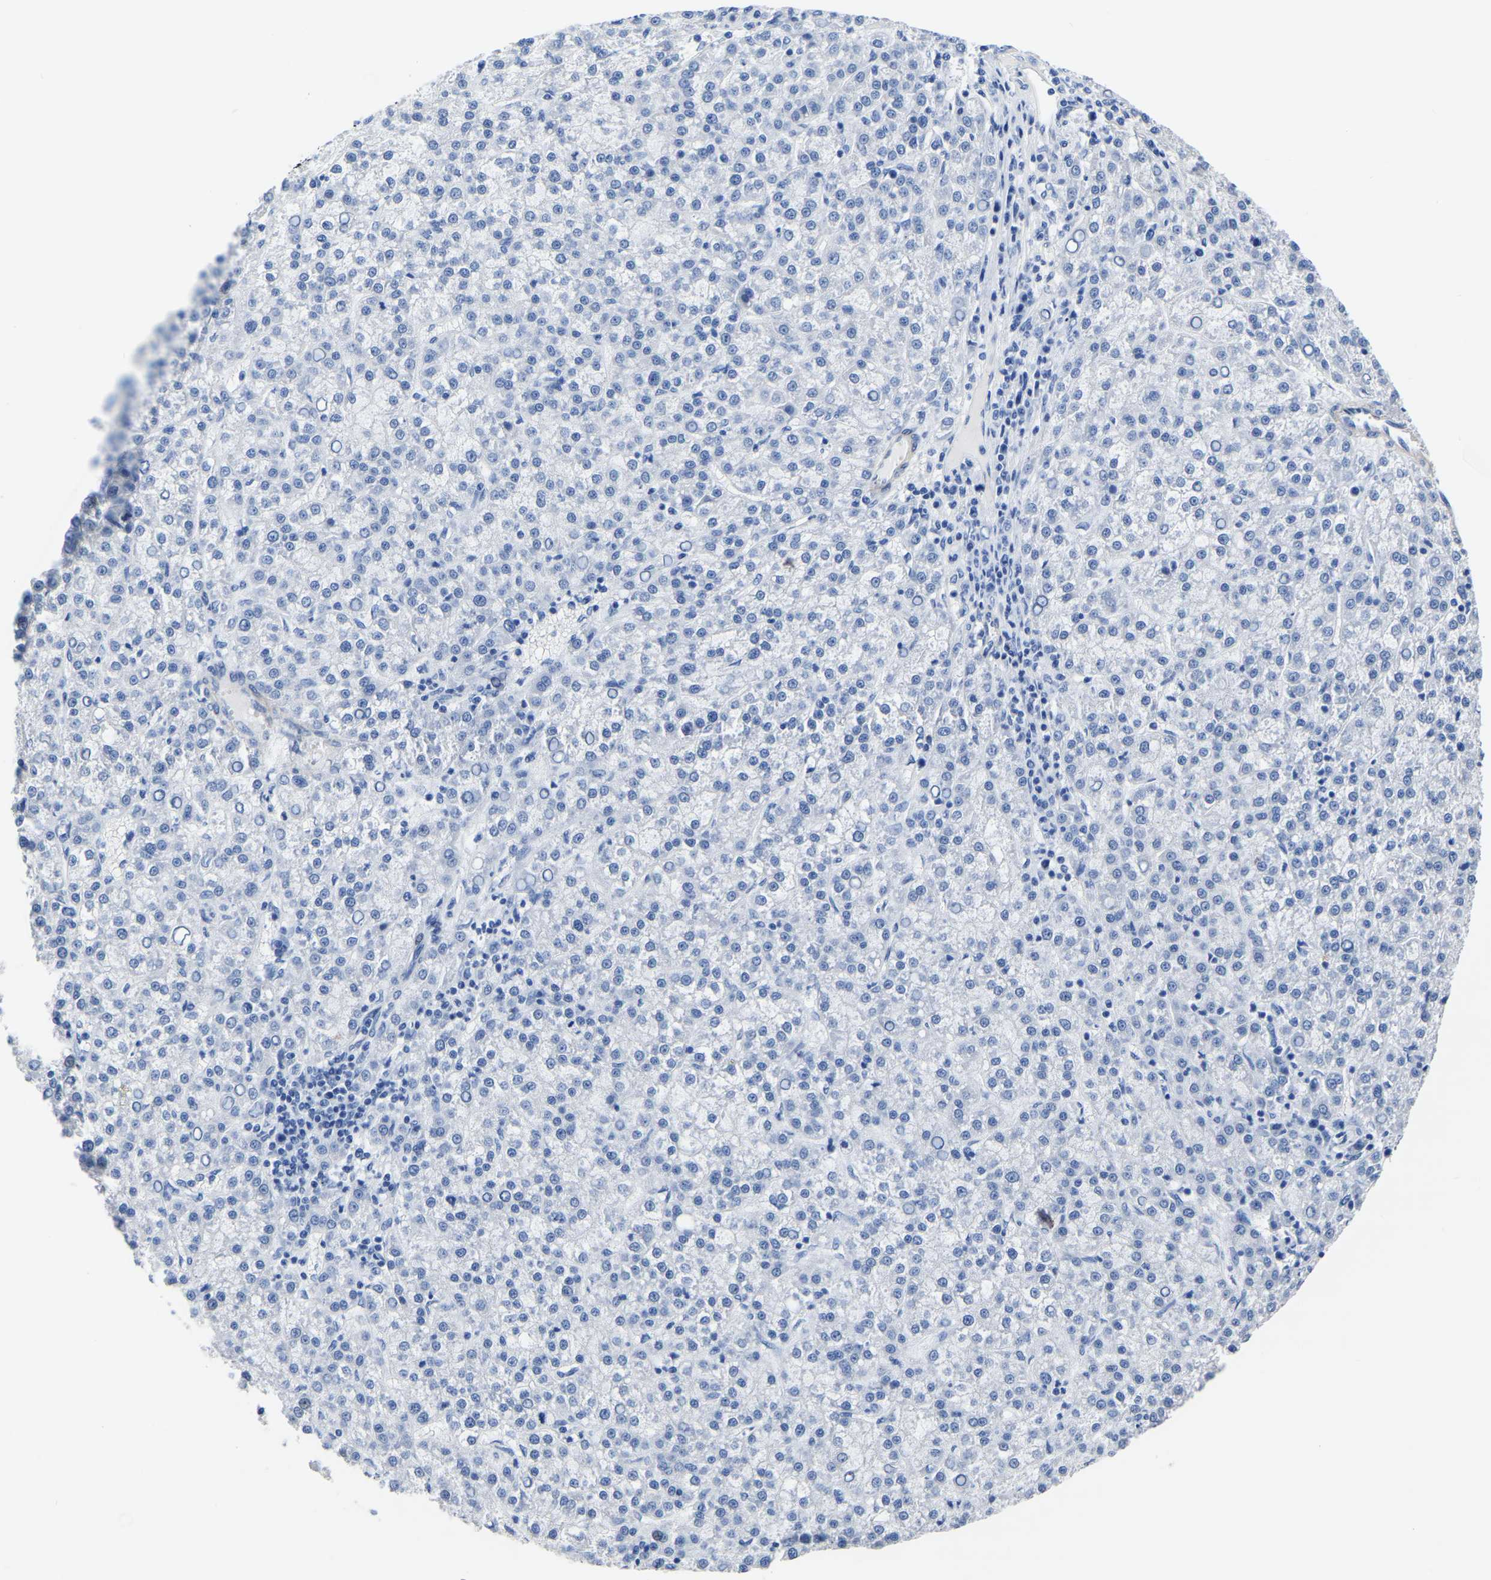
{"staining": {"intensity": "negative", "quantity": "none", "location": "none"}, "tissue": "liver cancer", "cell_type": "Tumor cells", "image_type": "cancer", "snomed": [{"axis": "morphology", "description": "Carcinoma, Hepatocellular, NOS"}, {"axis": "topography", "description": "Liver"}], "caption": "Tumor cells show no significant protein positivity in hepatocellular carcinoma (liver). (DAB (3,3'-diaminobenzidine) immunohistochemistry, high magnification).", "gene": "SLC45A3", "patient": {"sex": "female", "age": 58}}